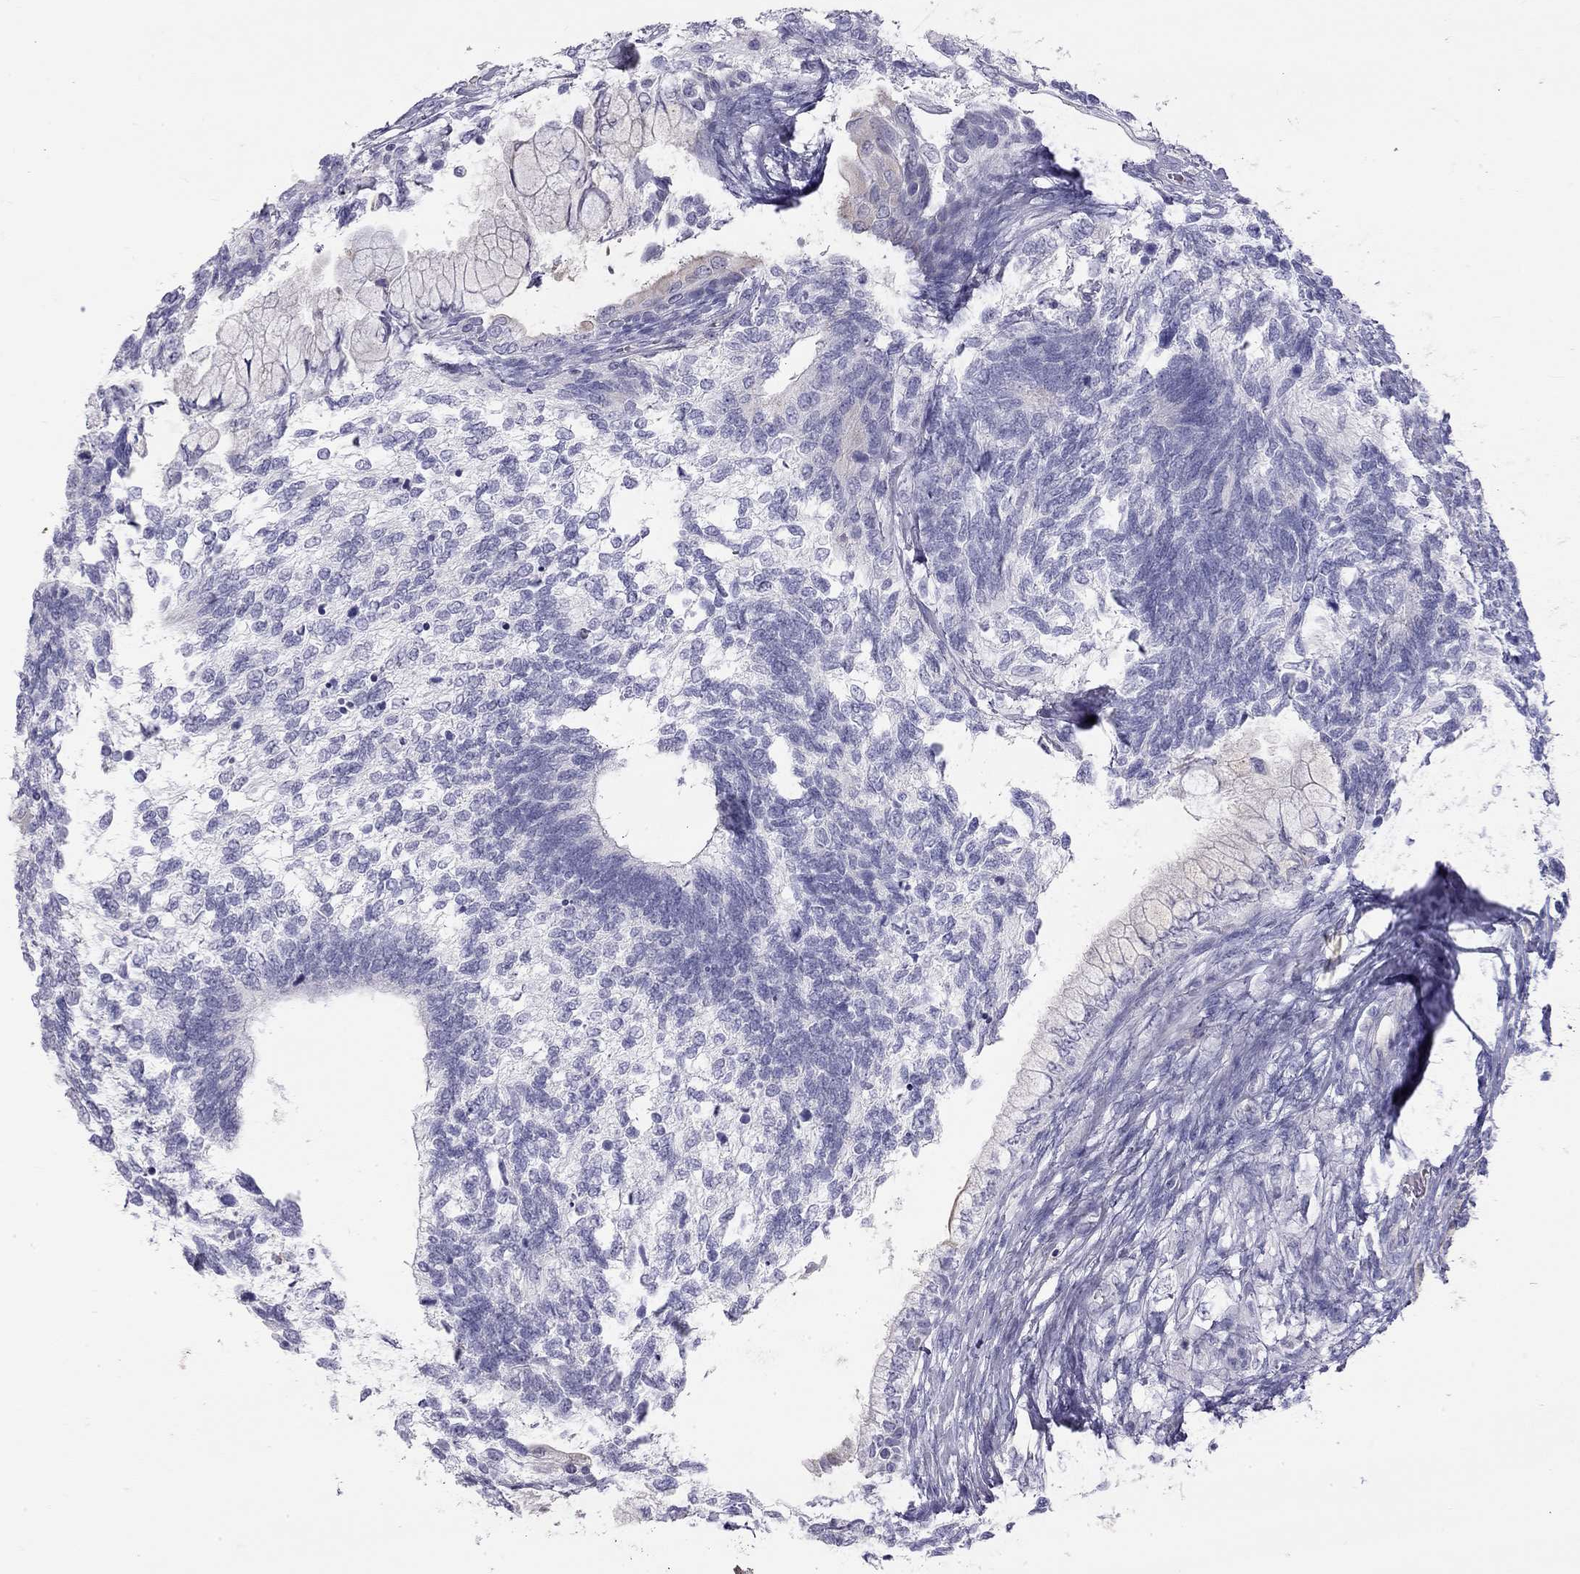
{"staining": {"intensity": "negative", "quantity": "none", "location": "none"}, "tissue": "testis cancer", "cell_type": "Tumor cells", "image_type": "cancer", "snomed": [{"axis": "morphology", "description": "Seminoma, NOS"}, {"axis": "morphology", "description": "Carcinoma, Embryonal, NOS"}, {"axis": "topography", "description": "Testis"}], "caption": "Immunohistochemistry (IHC) of human testis seminoma shows no expression in tumor cells.", "gene": "TDRD6", "patient": {"sex": "male", "age": 41}}